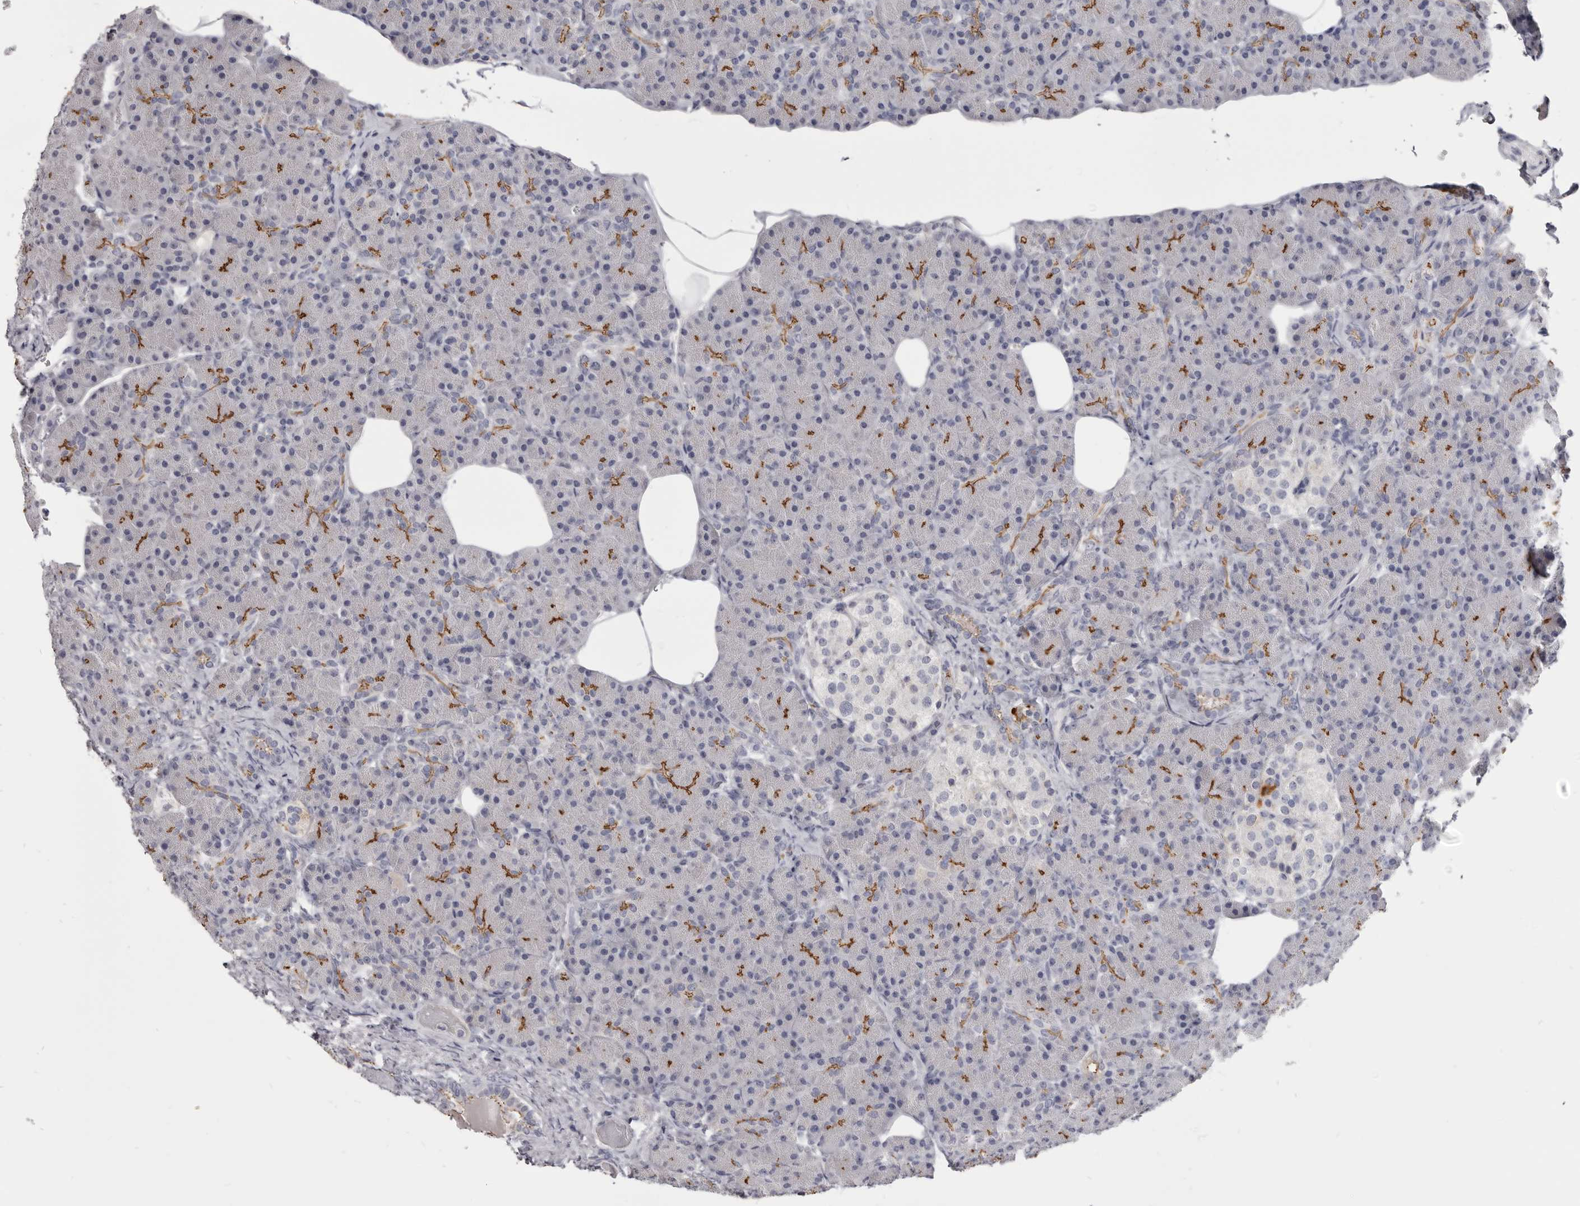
{"staining": {"intensity": "strong", "quantity": "25%-75%", "location": "cytoplasmic/membranous"}, "tissue": "pancreas", "cell_type": "Exocrine glandular cells", "image_type": "normal", "snomed": [{"axis": "morphology", "description": "Normal tissue, NOS"}, {"axis": "topography", "description": "Pancreas"}], "caption": "Protein expression analysis of benign pancreas exhibits strong cytoplasmic/membranous staining in about 25%-75% of exocrine glandular cells.", "gene": "CGN", "patient": {"sex": "female", "age": 43}}